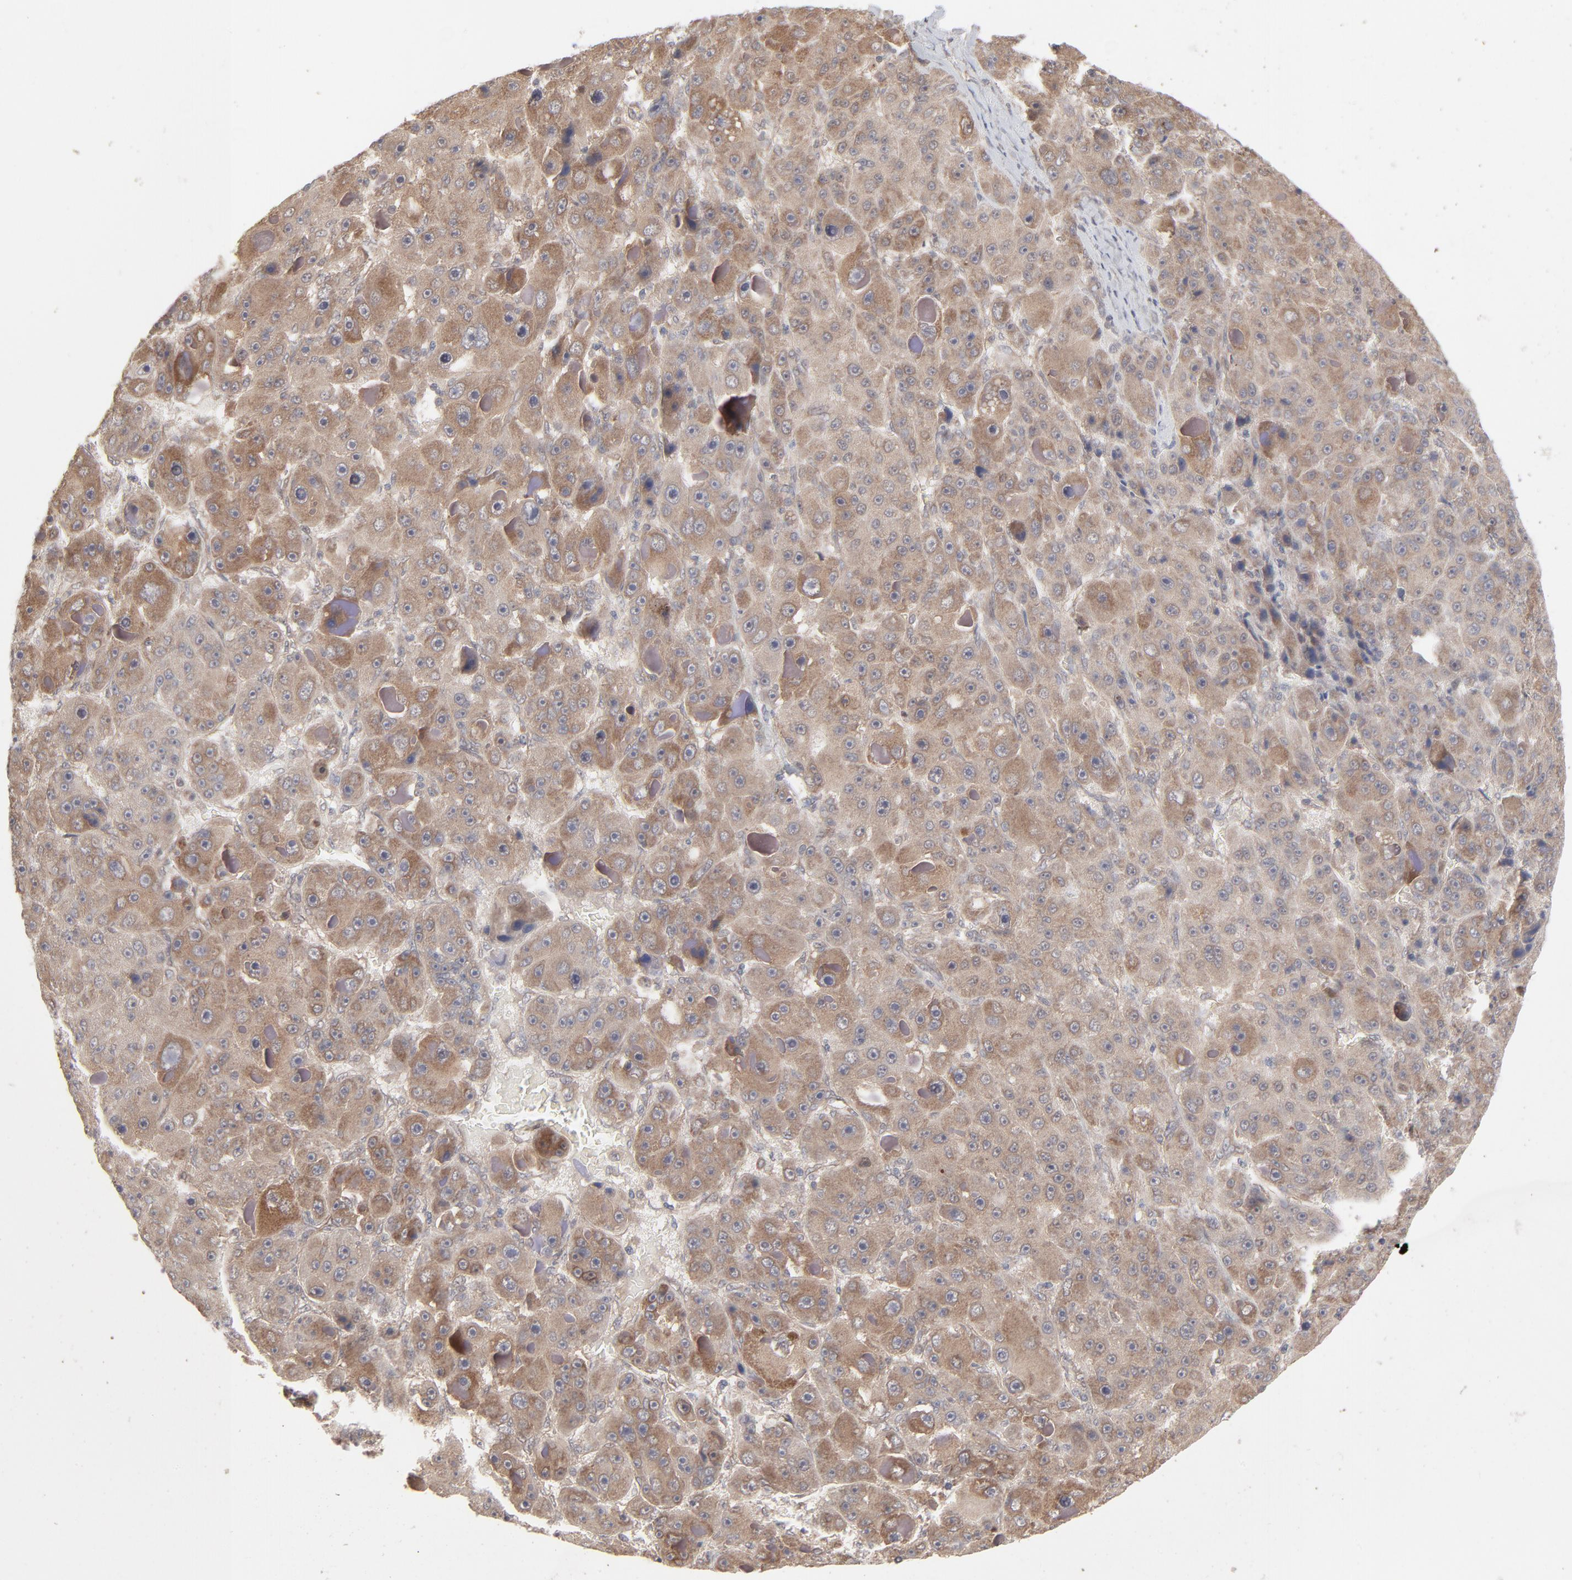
{"staining": {"intensity": "moderate", "quantity": ">75%", "location": "cytoplasmic/membranous"}, "tissue": "liver cancer", "cell_type": "Tumor cells", "image_type": "cancer", "snomed": [{"axis": "morphology", "description": "Carcinoma, Hepatocellular, NOS"}, {"axis": "topography", "description": "Liver"}], "caption": "The image demonstrates staining of liver cancer, revealing moderate cytoplasmic/membranous protein staining (brown color) within tumor cells. (IHC, brightfield microscopy, high magnification).", "gene": "SCFD1", "patient": {"sex": "male", "age": 76}}